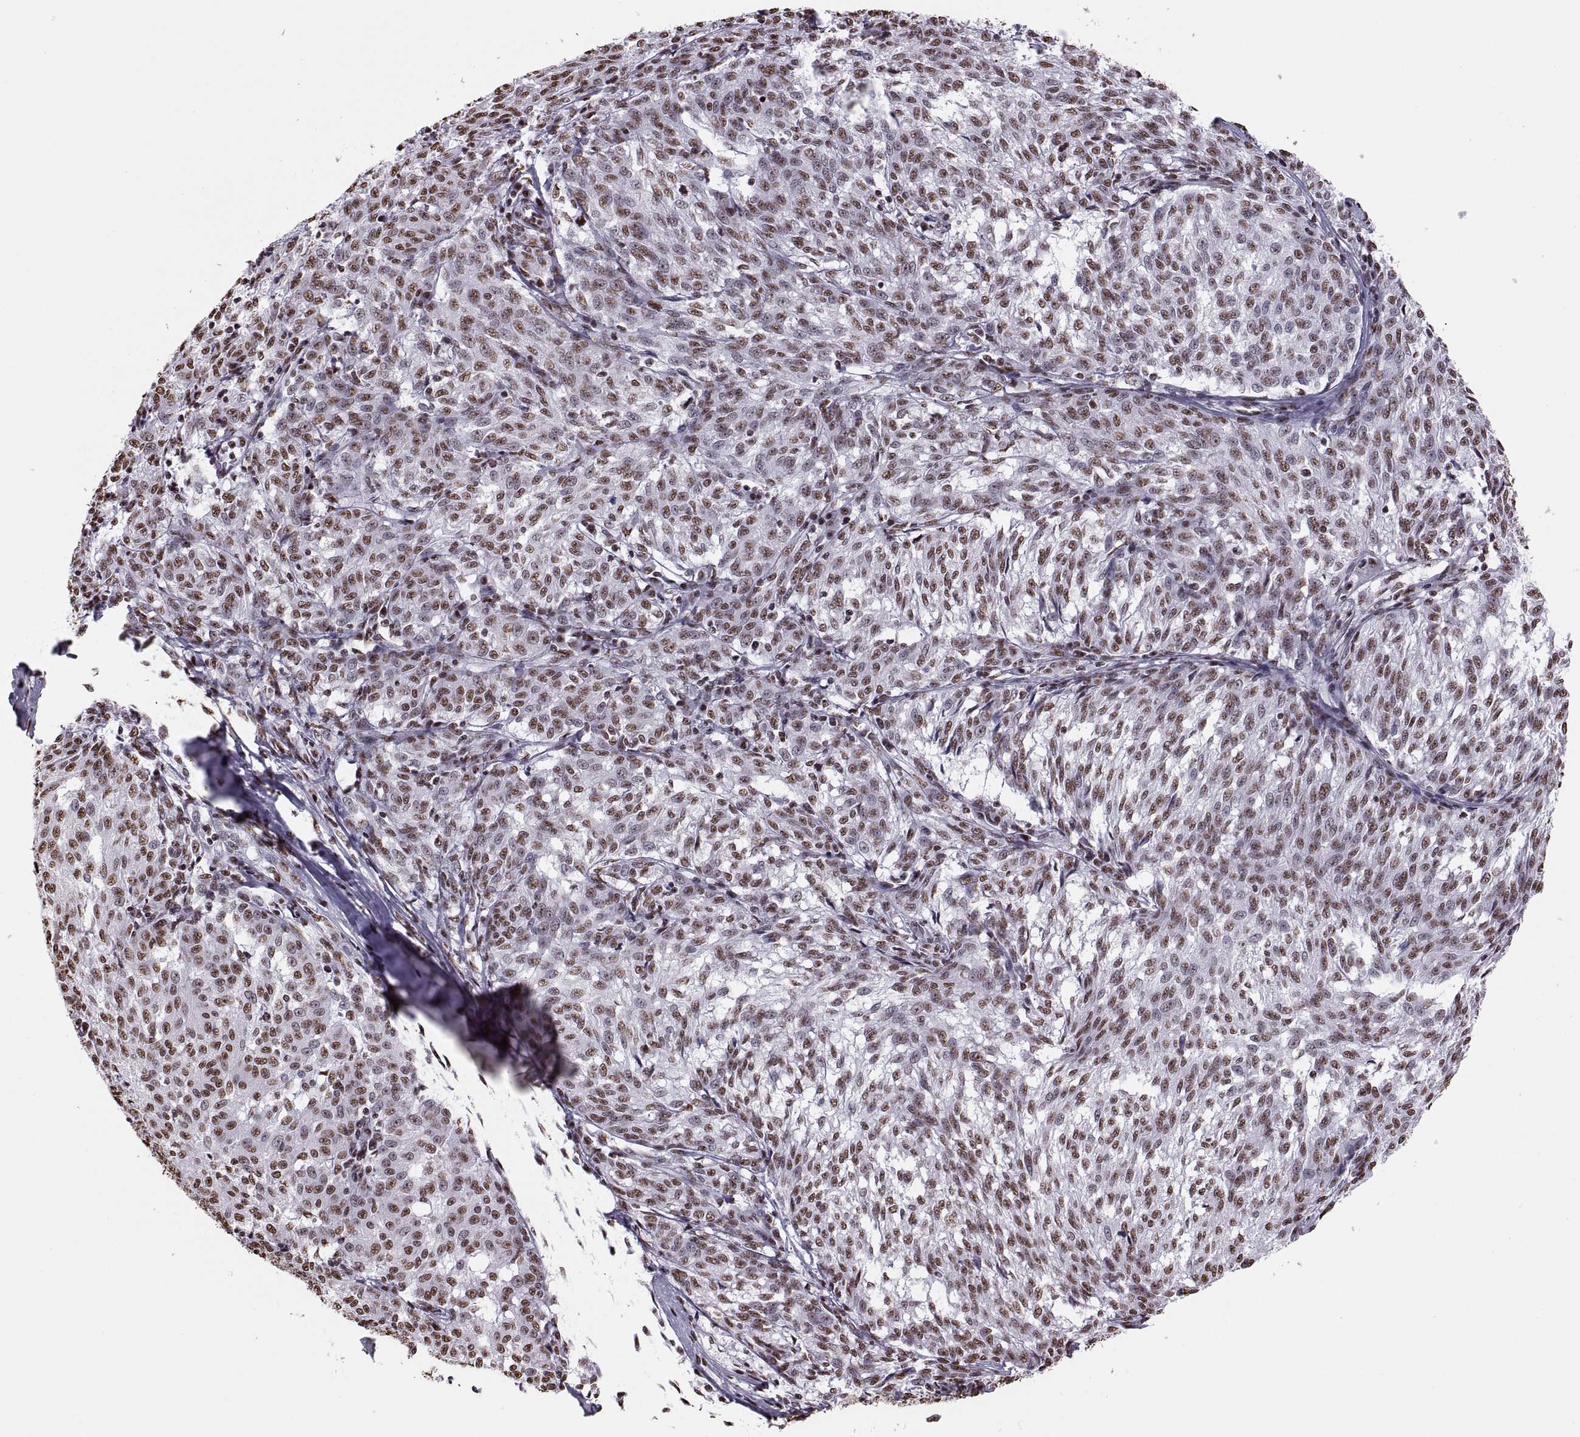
{"staining": {"intensity": "moderate", "quantity": "25%-75%", "location": "nuclear"}, "tissue": "melanoma", "cell_type": "Tumor cells", "image_type": "cancer", "snomed": [{"axis": "morphology", "description": "Malignant melanoma, NOS"}, {"axis": "topography", "description": "Skin"}], "caption": "Immunohistochemical staining of malignant melanoma reveals medium levels of moderate nuclear protein staining in about 25%-75% of tumor cells.", "gene": "SNAI1", "patient": {"sex": "female", "age": 72}}